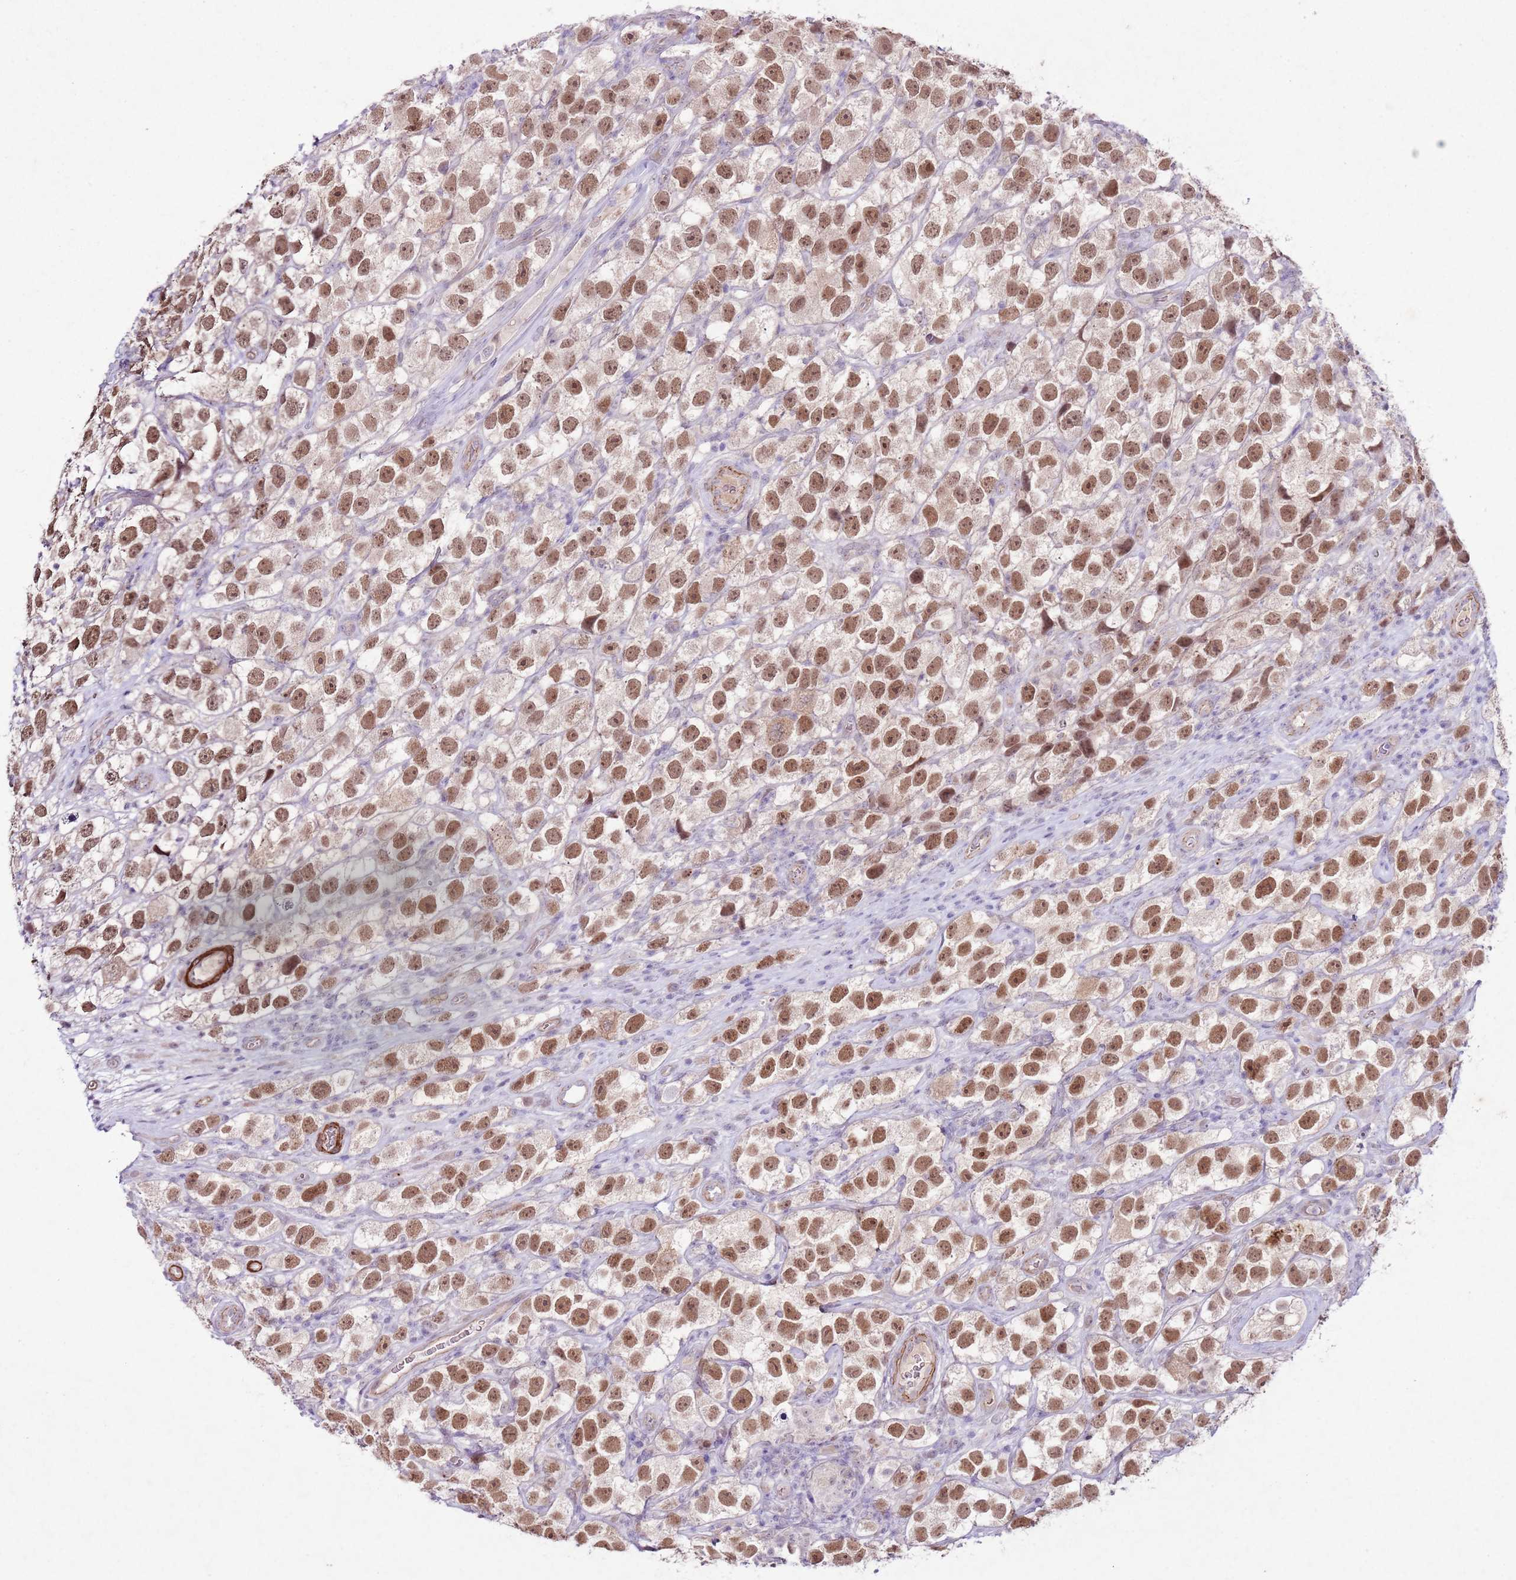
{"staining": {"intensity": "moderate", "quantity": ">75%", "location": "nuclear"}, "tissue": "testis cancer", "cell_type": "Tumor cells", "image_type": "cancer", "snomed": [{"axis": "morphology", "description": "Seminoma, NOS"}, {"axis": "topography", "description": "Testis"}], "caption": "Protein positivity by immunohistochemistry shows moderate nuclear expression in approximately >75% of tumor cells in testis cancer (seminoma).", "gene": "CCNI", "patient": {"sex": "male", "age": 26}}